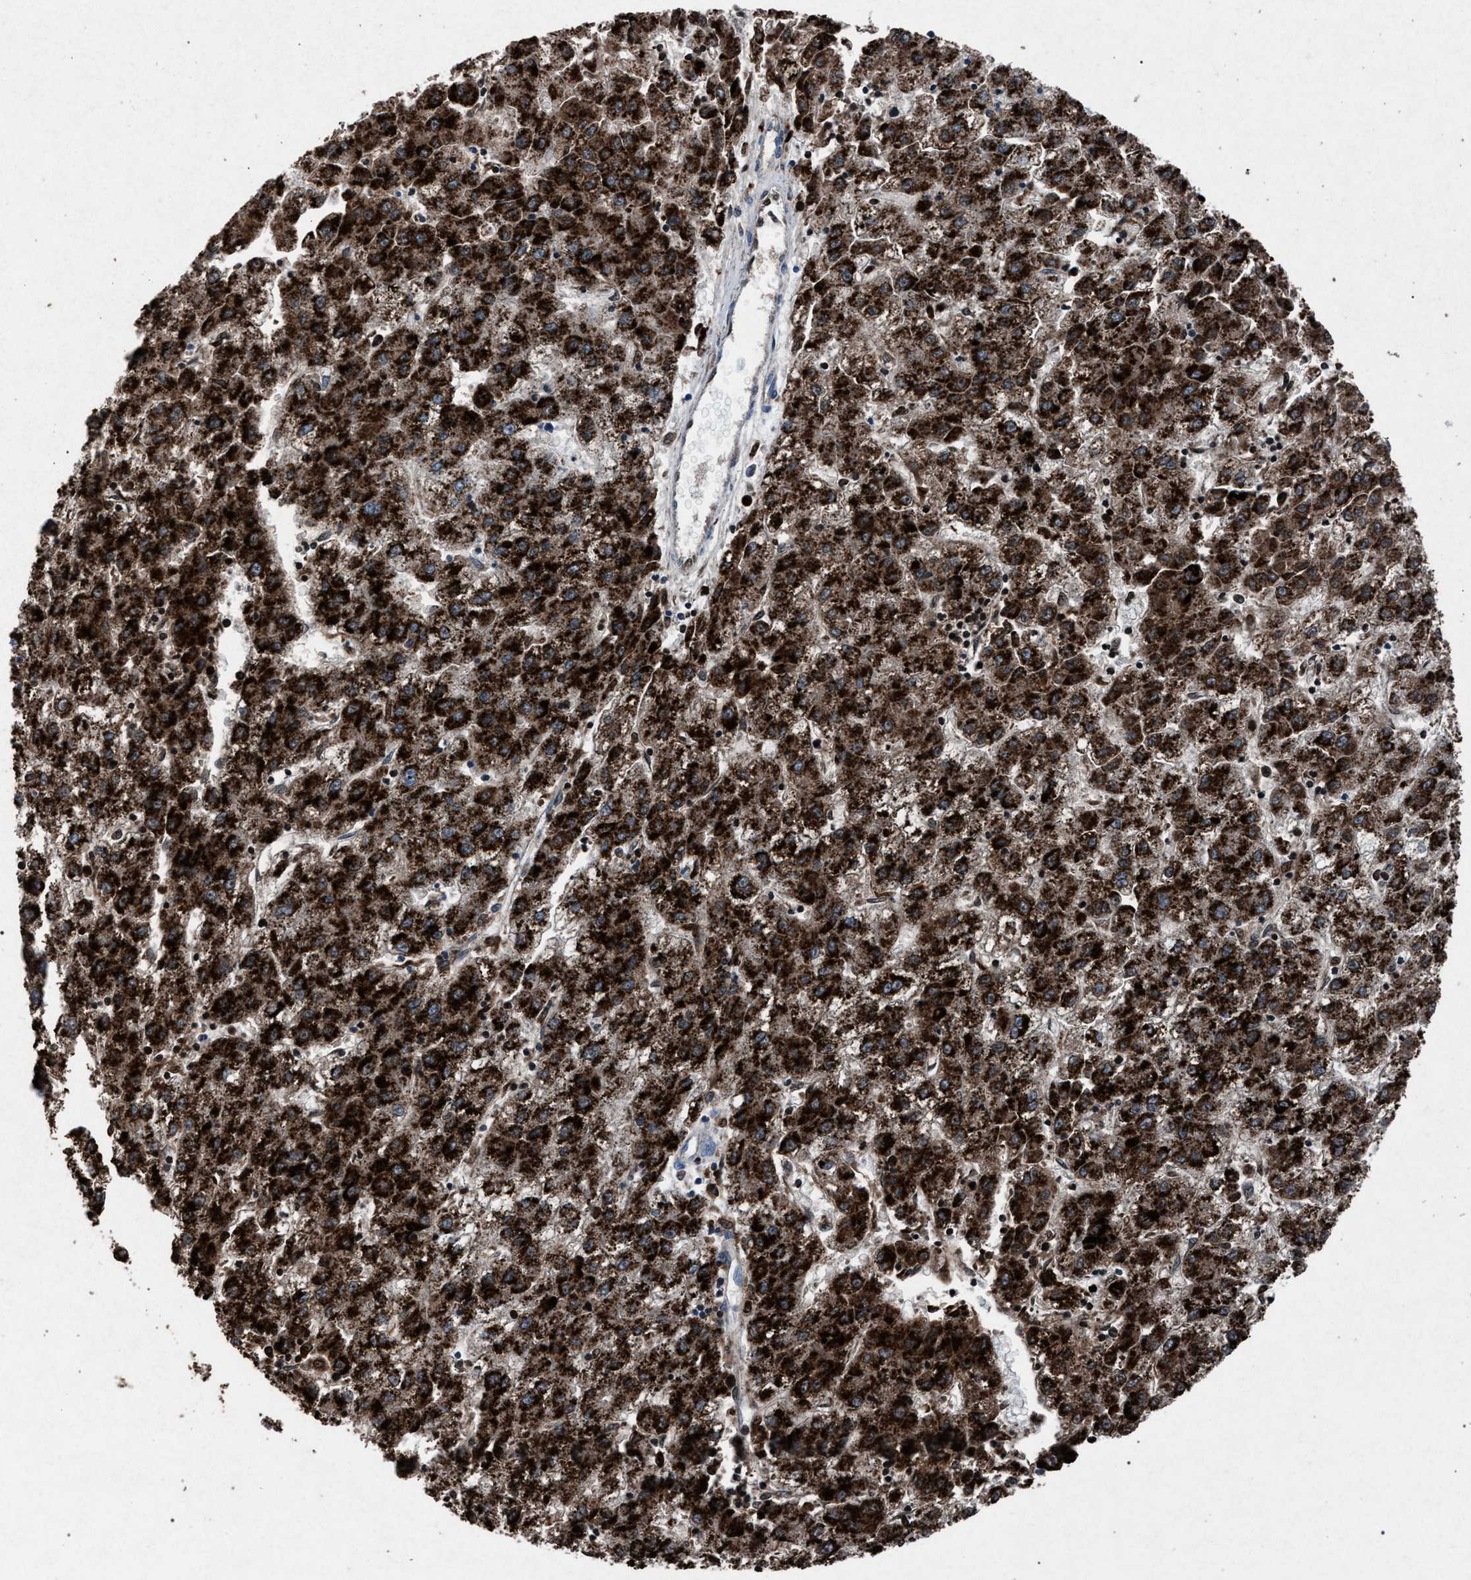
{"staining": {"intensity": "strong", "quantity": ">75%", "location": "cytoplasmic/membranous"}, "tissue": "liver cancer", "cell_type": "Tumor cells", "image_type": "cancer", "snomed": [{"axis": "morphology", "description": "Carcinoma, Hepatocellular, NOS"}, {"axis": "topography", "description": "Liver"}], "caption": "Protein expression analysis of liver cancer (hepatocellular carcinoma) demonstrates strong cytoplasmic/membranous expression in approximately >75% of tumor cells. (IHC, brightfield microscopy, high magnification).", "gene": "HSD17B4", "patient": {"sex": "male", "age": 72}}